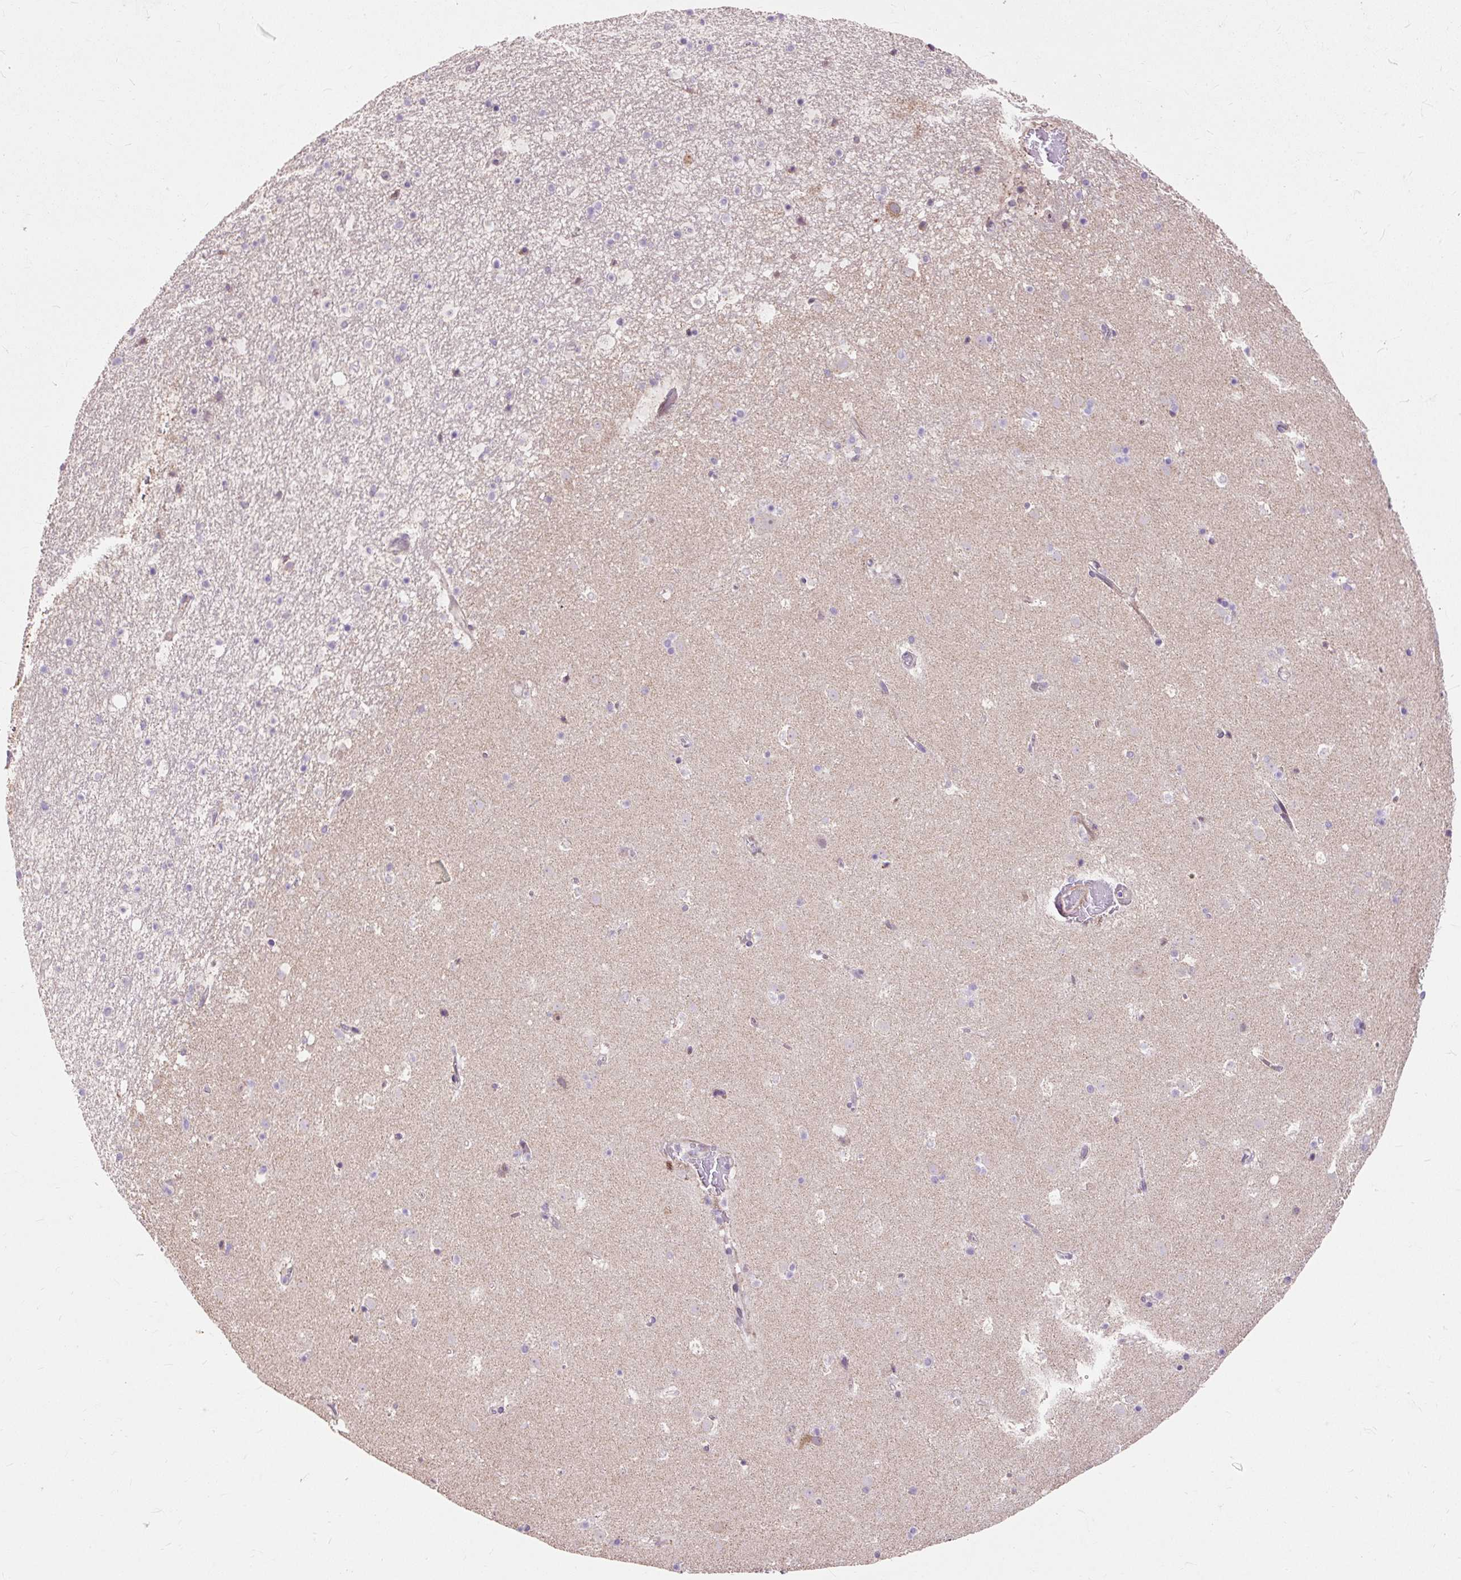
{"staining": {"intensity": "negative", "quantity": "none", "location": "none"}, "tissue": "caudate", "cell_type": "Glial cells", "image_type": "normal", "snomed": [{"axis": "morphology", "description": "Normal tissue, NOS"}, {"axis": "topography", "description": "Lateral ventricle wall"}], "caption": "Human caudate stained for a protein using immunohistochemistry displays no staining in glial cells.", "gene": "PRIMPOL", "patient": {"sex": "male", "age": 37}}